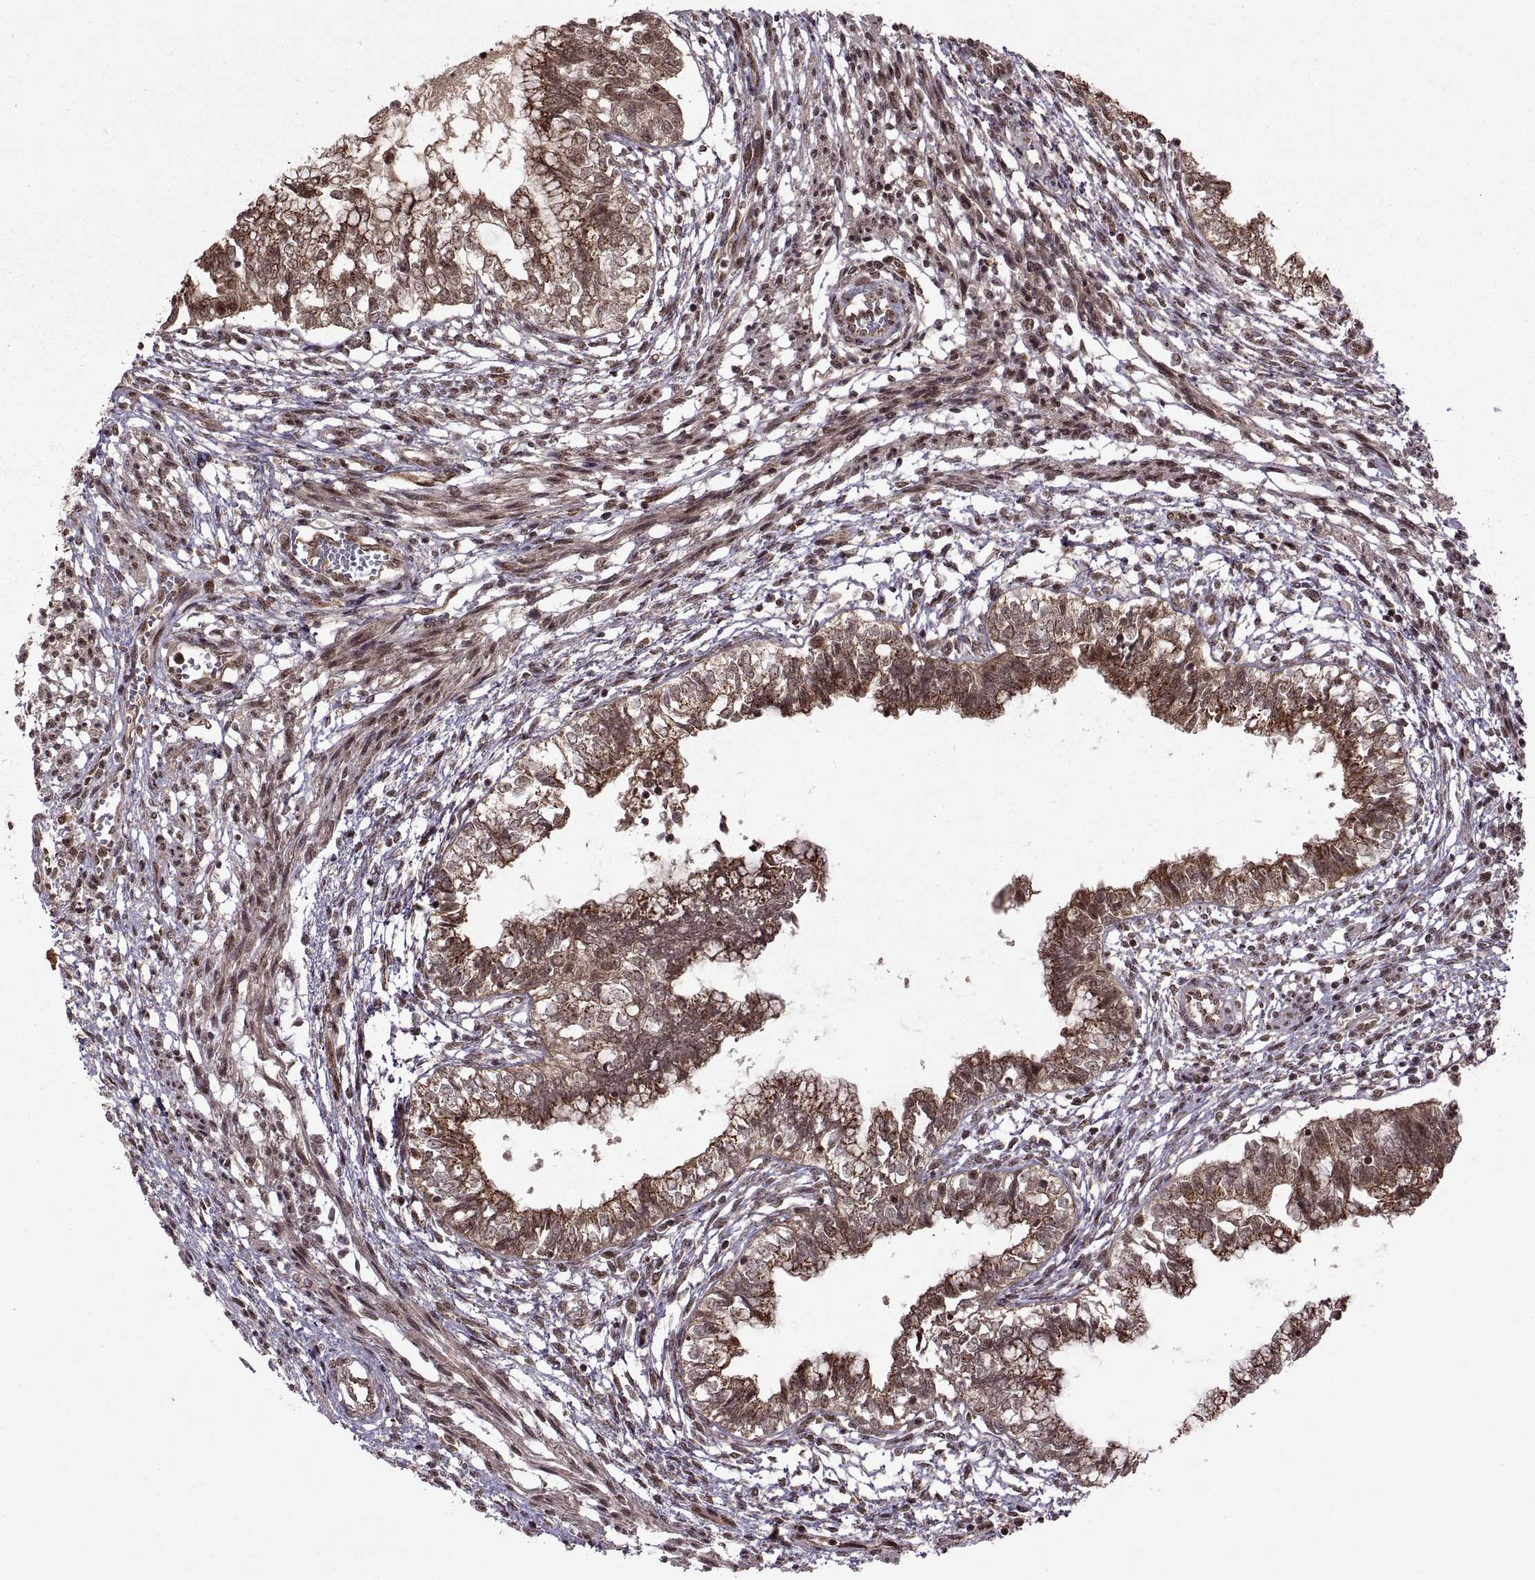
{"staining": {"intensity": "moderate", "quantity": ">75%", "location": "cytoplasmic/membranous"}, "tissue": "testis cancer", "cell_type": "Tumor cells", "image_type": "cancer", "snomed": [{"axis": "morphology", "description": "Carcinoma, Embryonal, NOS"}, {"axis": "topography", "description": "Testis"}], "caption": "Embryonal carcinoma (testis) stained for a protein shows moderate cytoplasmic/membranous positivity in tumor cells. Ihc stains the protein of interest in brown and the nuclei are stained blue.", "gene": "PTOV1", "patient": {"sex": "male", "age": 37}}